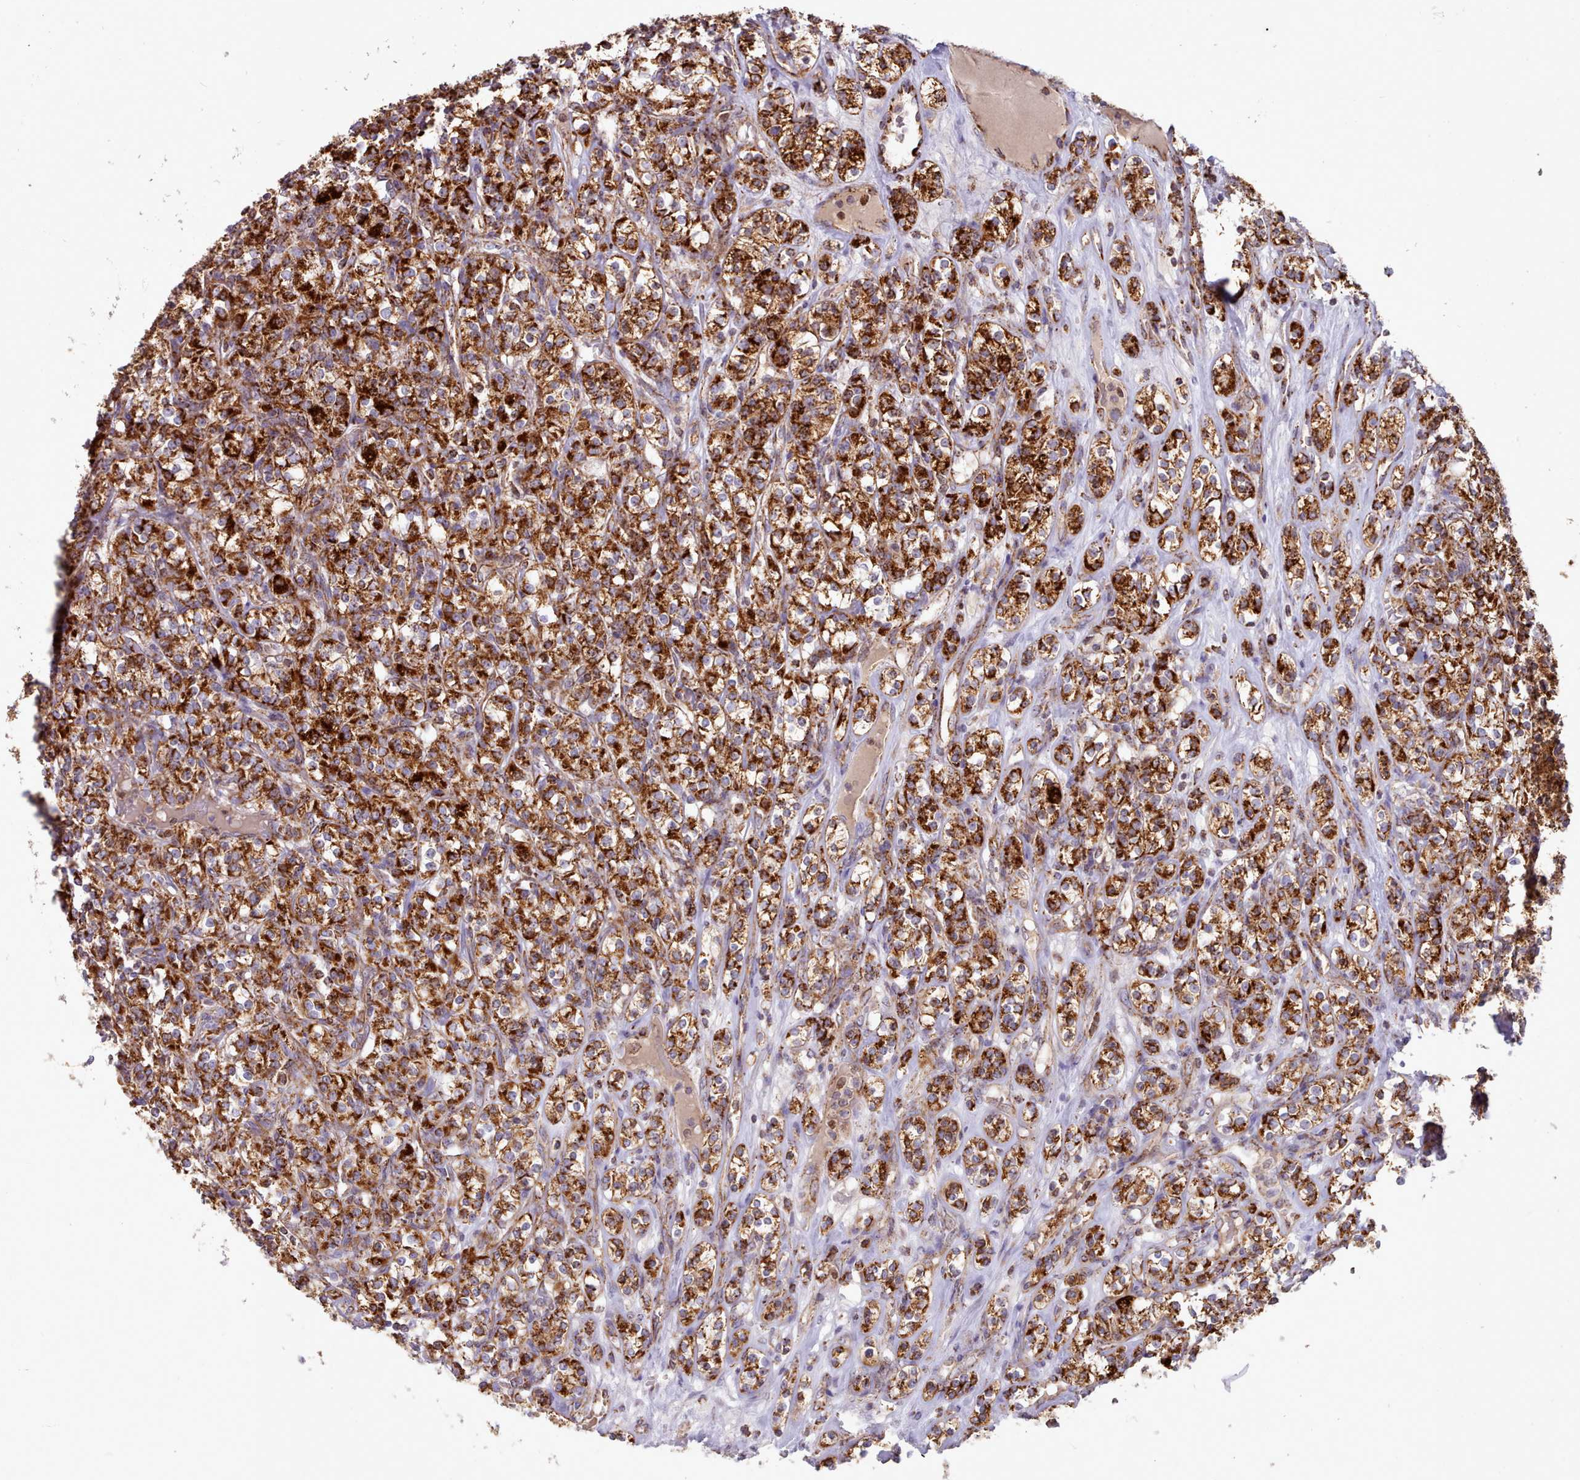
{"staining": {"intensity": "strong", "quantity": ">75%", "location": "cytoplasmic/membranous"}, "tissue": "renal cancer", "cell_type": "Tumor cells", "image_type": "cancer", "snomed": [{"axis": "morphology", "description": "Adenocarcinoma, NOS"}, {"axis": "topography", "description": "Kidney"}], "caption": "Immunohistochemistry of renal cancer shows high levels of strong cytoplasmic/membranous expression in approximately >75% of tumor cells. (DAB = brown stain, brightfield microscopy at high magnification).", "gene": "HSDL2", "patient": {"sex": "male", "age": 77}}